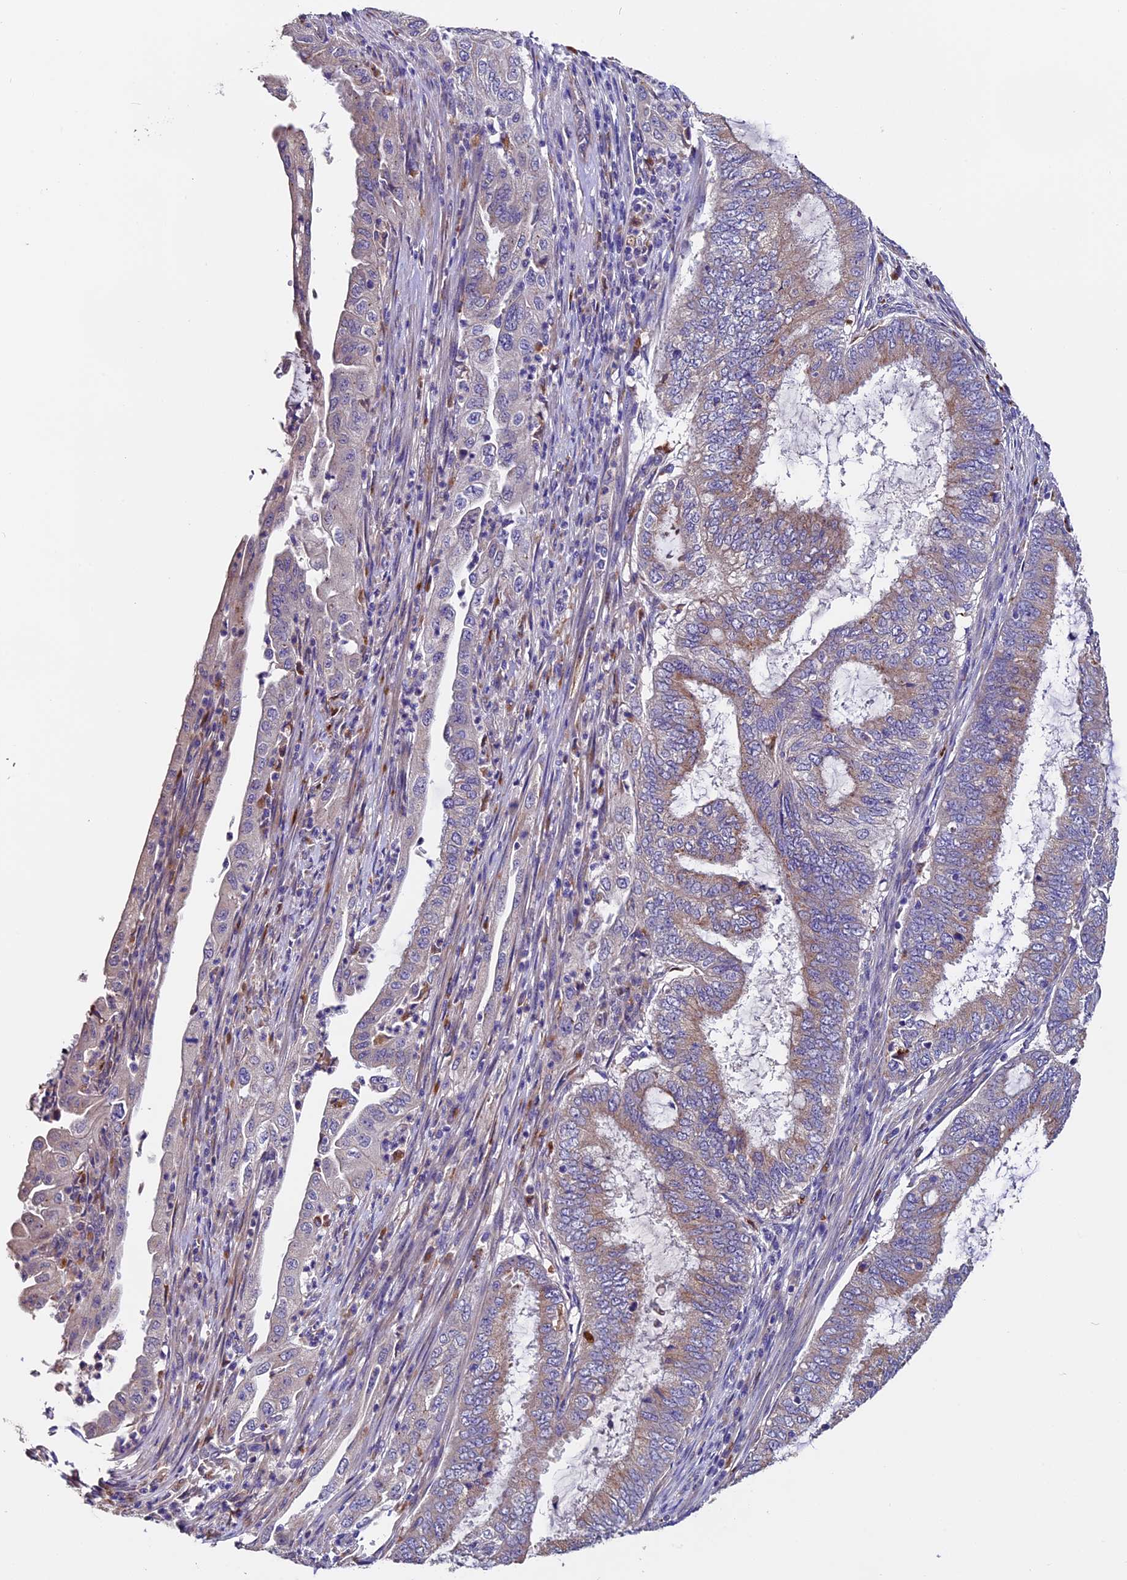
{"staining": {"intensity": "weak", "quantity": "25%-75%", "location": "cytoplasmic/membranous"}, "tissue": "endometrial cancer", "cell_type": "Tumor cells", "image_type": "cancer", "snomed": [{"axis": "morphology", "description": "Adenocarcinoma, NOS"}, {"axis": "topography", "description": "Endometrium"}], "caption": "Protein staining by IHC reveals weak cytoplasmic/membranous positivity in about 25%-75% of tumor cells in endometrial cancer (adenocarcinoma).", "gene": "CLN5", "patient": {"sex": "female", "age": 51}}